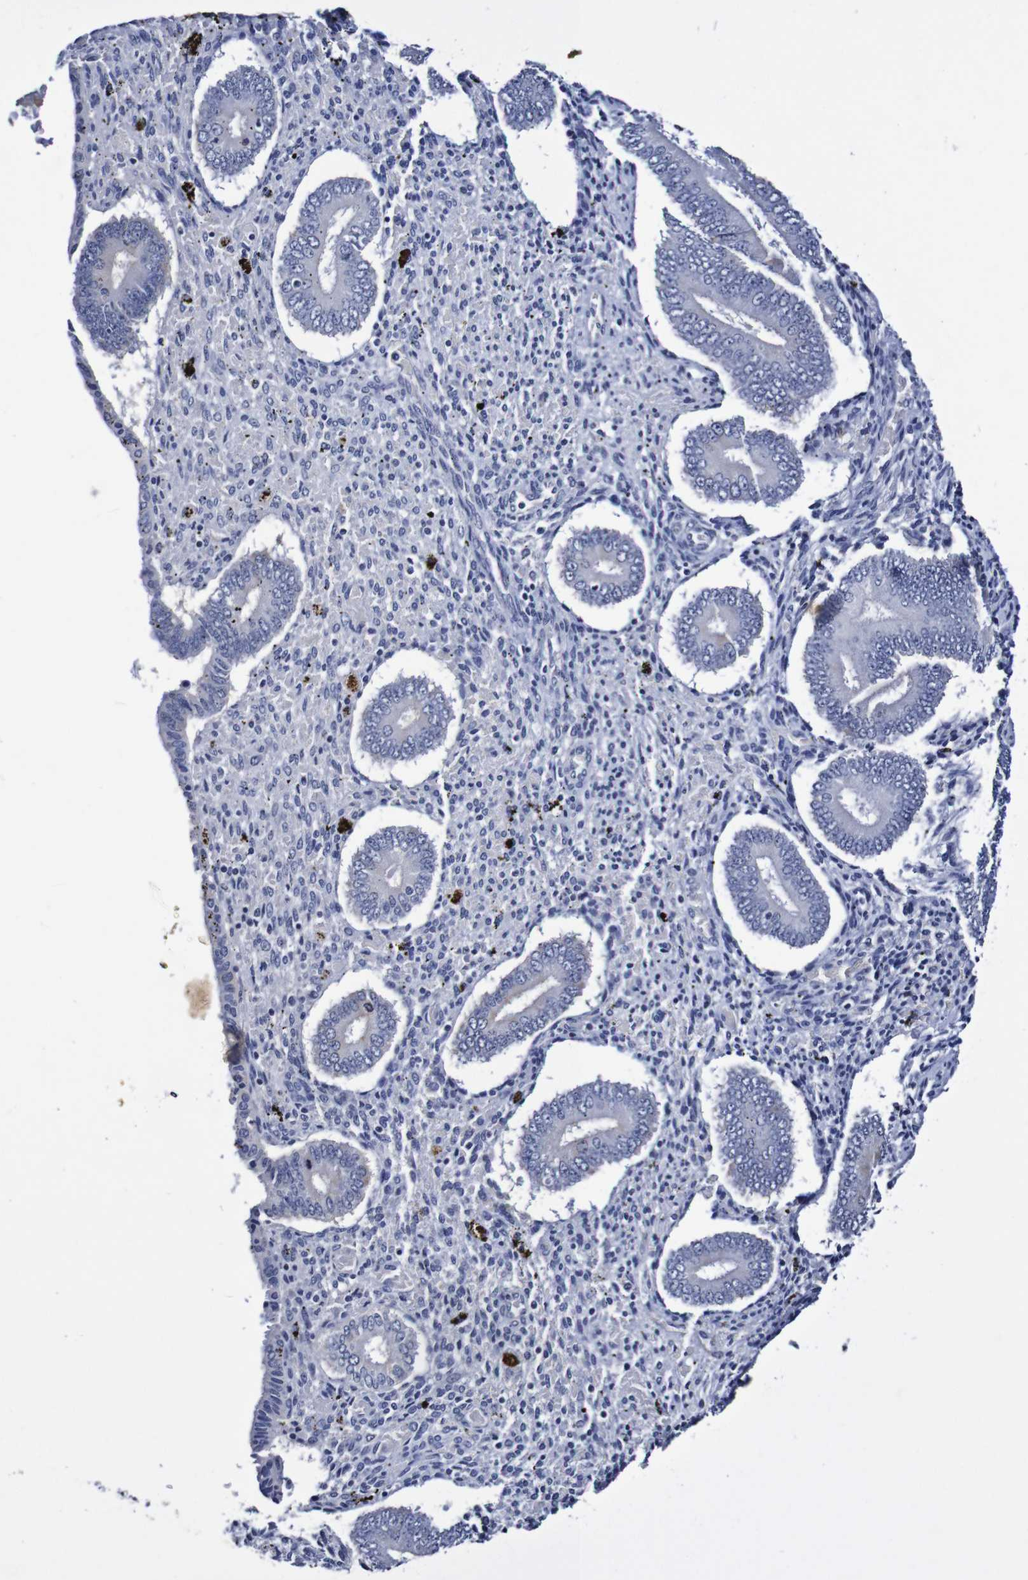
{"staining": {"intensity": "negative", "quantity": "none", "location": "none"}, "tissue": "endometrium", "cell_type": "Cells in endometrial stroma", "image_type": "normal", "snomed": [{"axis": "morphology", "description": "Normal tissue, NOS"}, {"axis": "topography", "description": "Endometrium"}], "caption": "This is a micrograph of immunohistochemistry (IHC) staining of unremarkable endometrium, which shows no expression in cells in endometrial stroma.", "gene": "ACVR1C", "patient": {"sex": "female", "age": 42}}